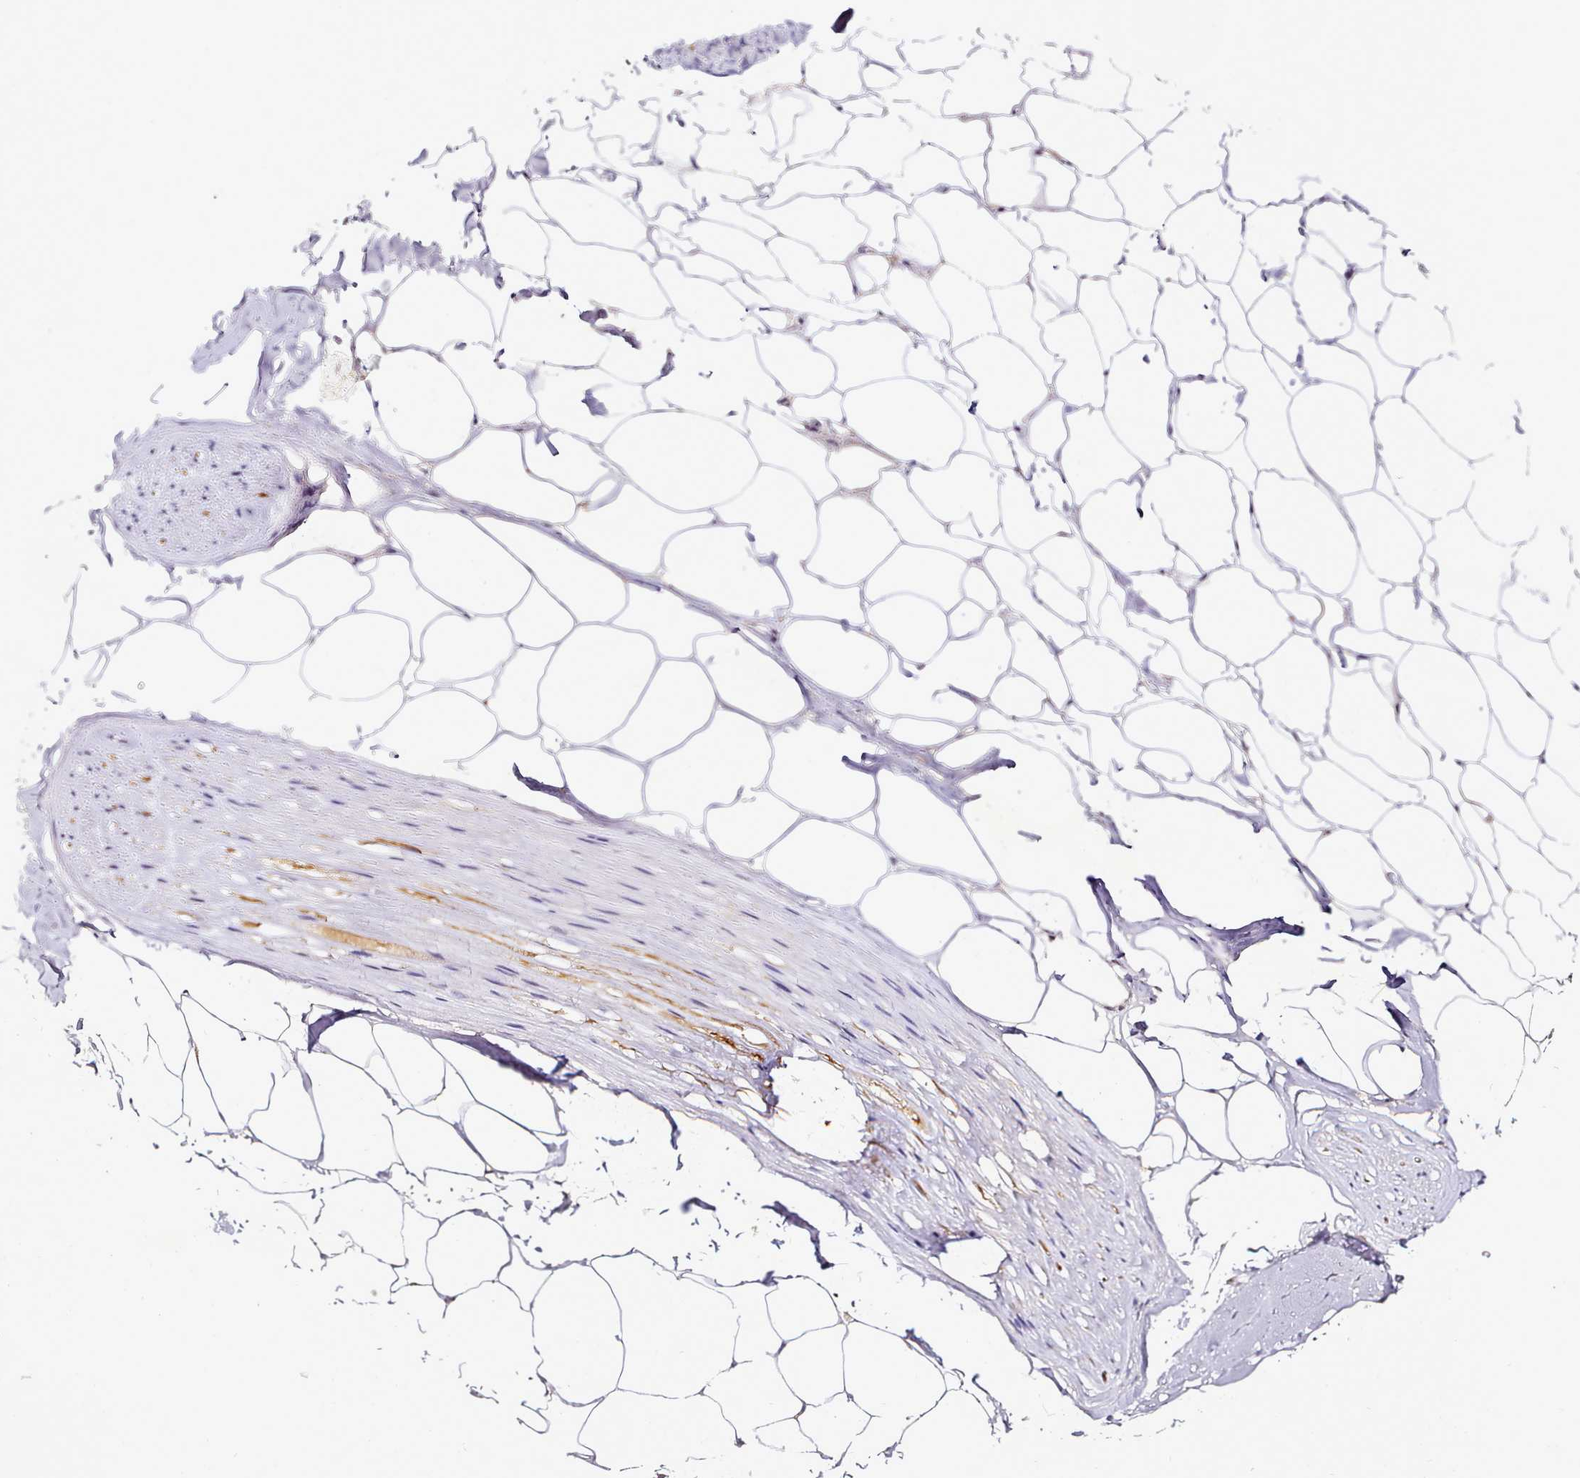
{"staining": {"intensity": "negative", "quantity": "none", "location": "none"}, "tissue": "adipose tissue", "cell_type": "Adipocytes", "image_type": "normal", "snomed": [{"axis": "morphology", "description": "Normal tissue, NOS"}, {"axis": "morphology", "description": "Adenocarcinoma, Low grade"}, {"axis": "topography", "description": "Prostate"}, {"axis": "topography", "description": "Peripheral nerve tissue"}], "caption": "Immunohistochemistry micrograph of benign adipose tissue stained for a protein (brown), which shows no positivity in adipocytes. (Stains: DAB immunohistochemistry with hematoxylin counter stain, Microscopy: brightfield microscopy at high magnification).", "gene": "SYT15B", "patient": {"sex": "male", "age": 63}}